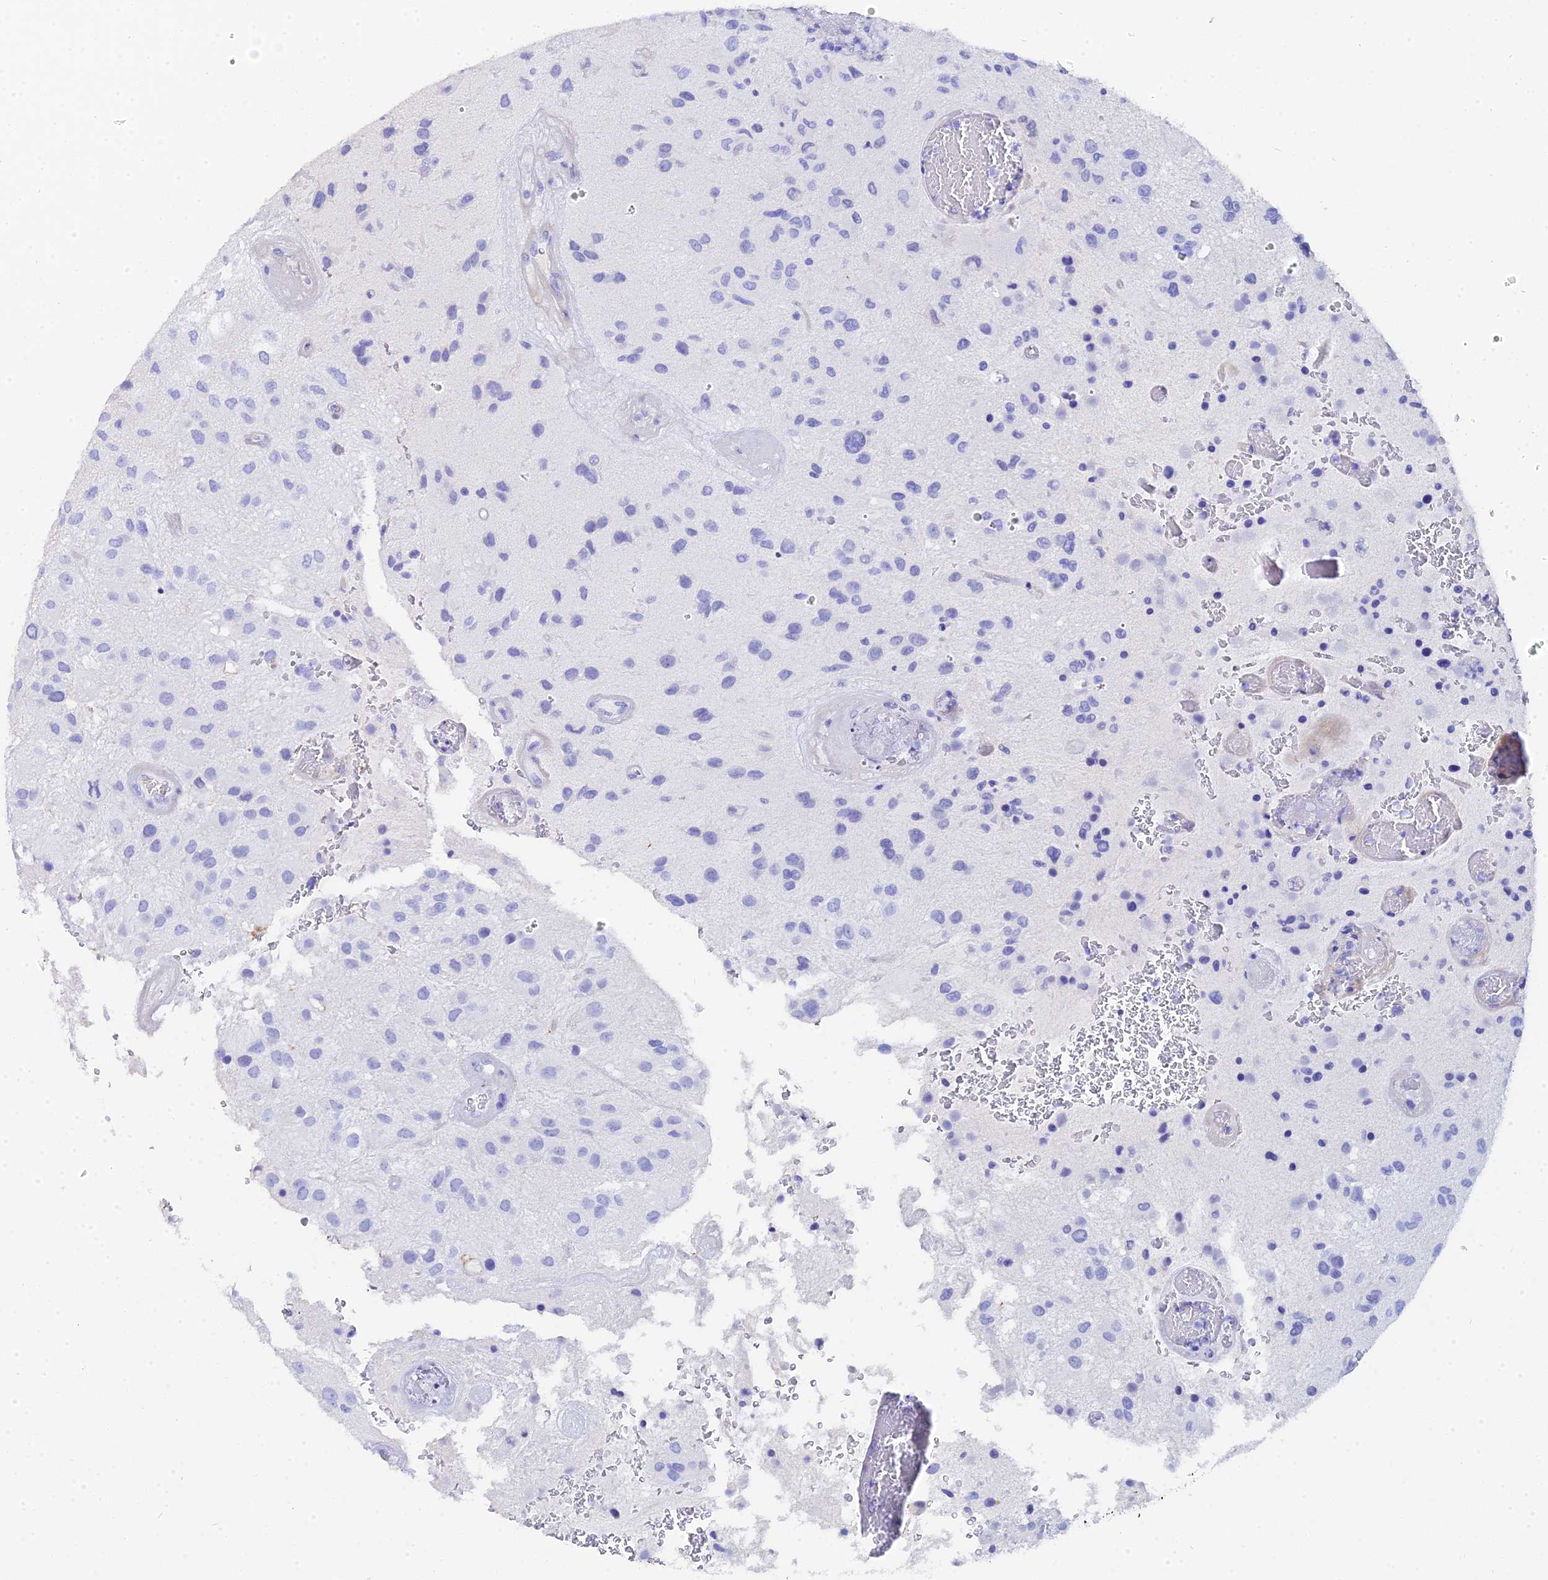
{"staining": {"intensity": "negative", "quantity": "none", "location": "none"}, "tissue": "glioma", "cell_type": "Tumor cells", "image_type": "cancer", "snomed": [{"axis": "morphology", "description": "Glioma, malignant, Low grade"}, {"axis": "topography", "description": "Brain"}], "caption": "Human malignant glioma (low-grade) stained for a protein using immunohistochemistry demonstrates no staining in tumor cells.", "gene": "CELA3A", "patient": {"sex": "male", "age": 66}}